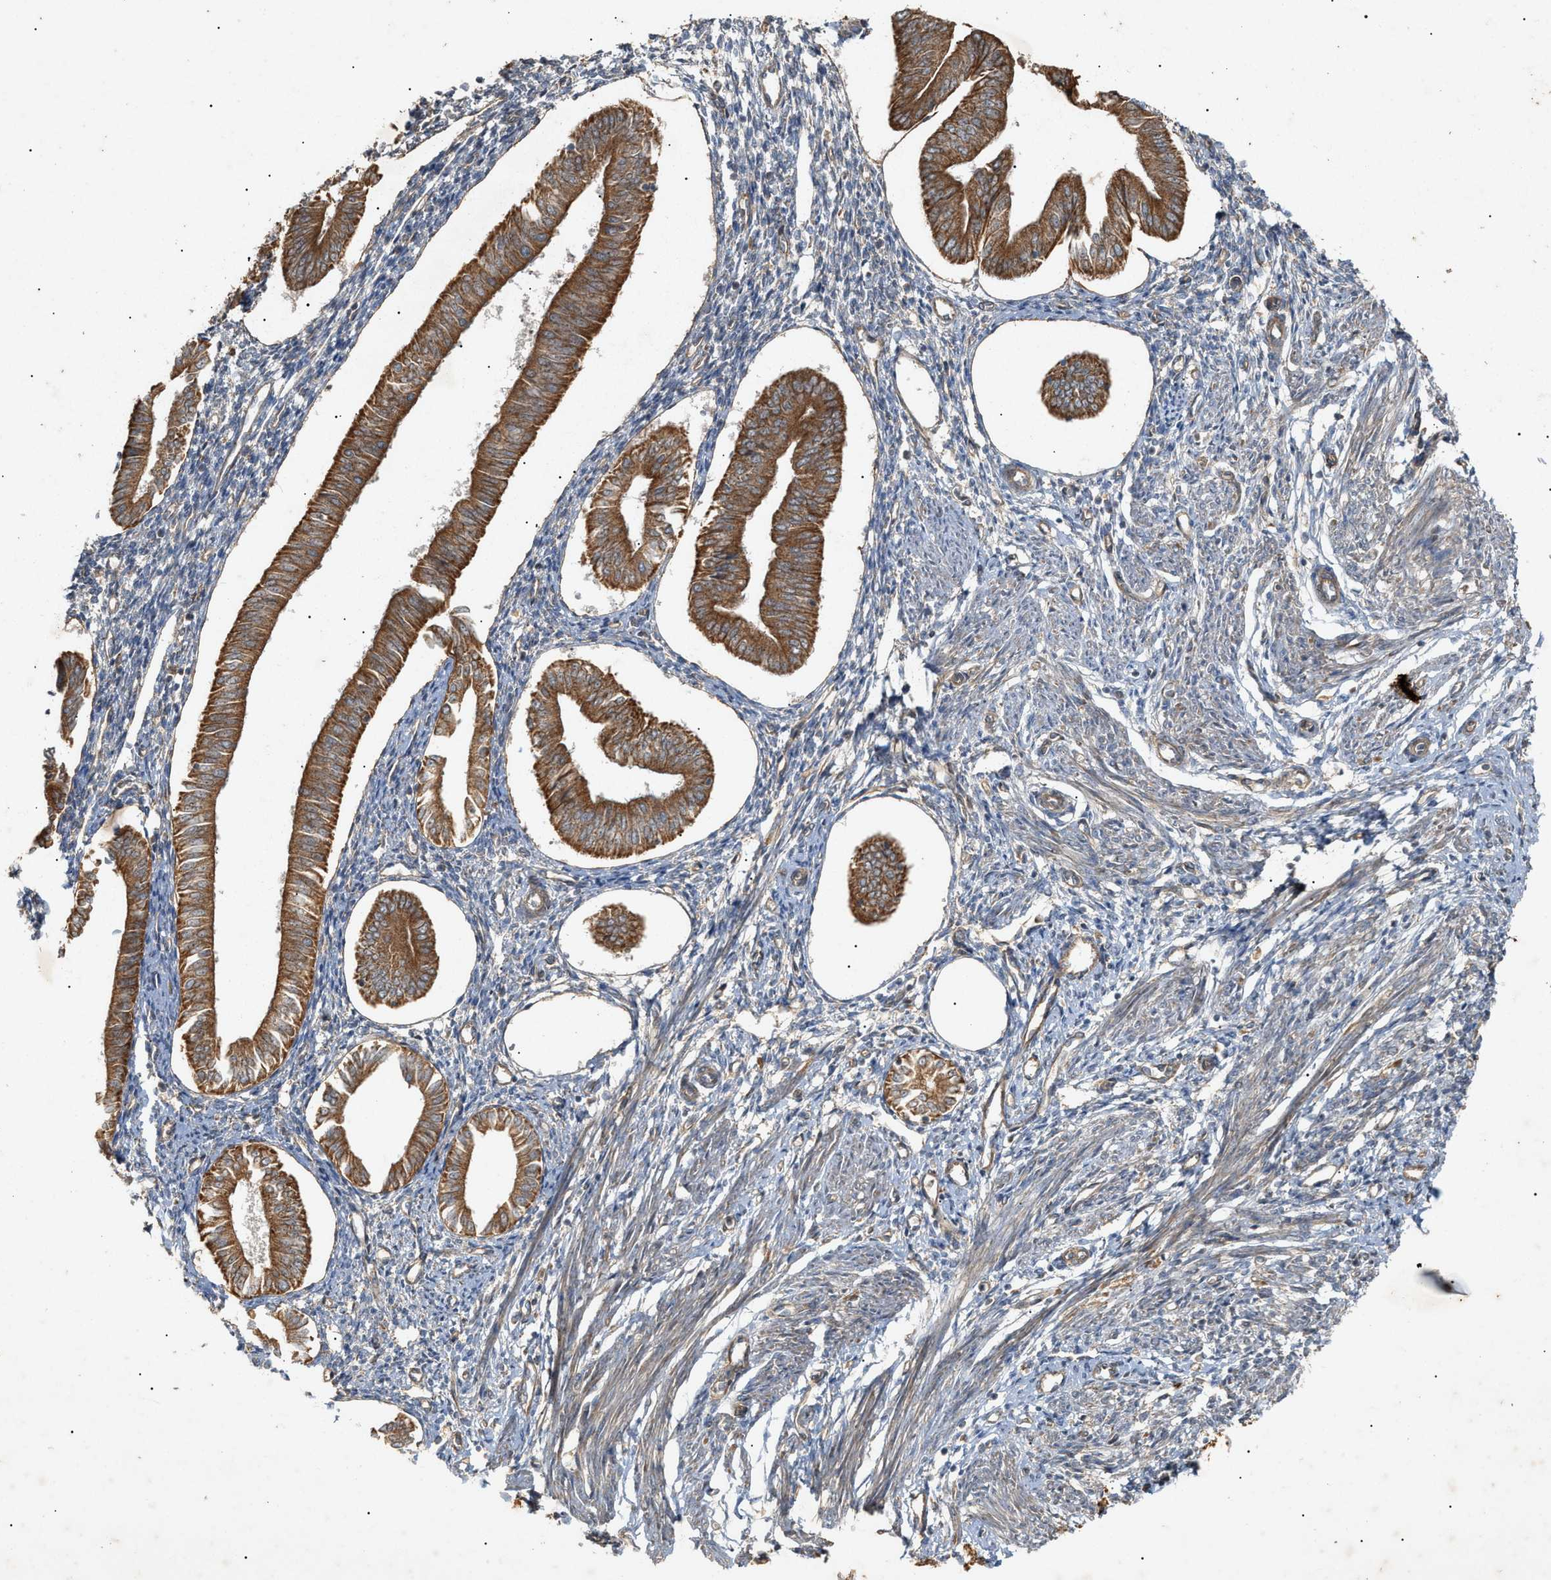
{"staining": {"intensity": "weak", "quantity": "<25%", "location": "cytoplasmic/membranous"}, "tissue": "endometrium", "cell_type": "Cells in endometrial stroma", "image_type": "normal", "snomed": [{"axis": "morphology", "description": "Normal tissue, NOS"}, {"axis": "topography", "description": "Endometrium"}], "caption": "Cells in endometrial stroma are negative for brown protein staining in normal endometrium. (DAB immunohistochemistry (IHC) visualized using brightfield microscopy, high magnification).", "gene": "MTCH1", "patient": {"sex": "female", "age": 50}}